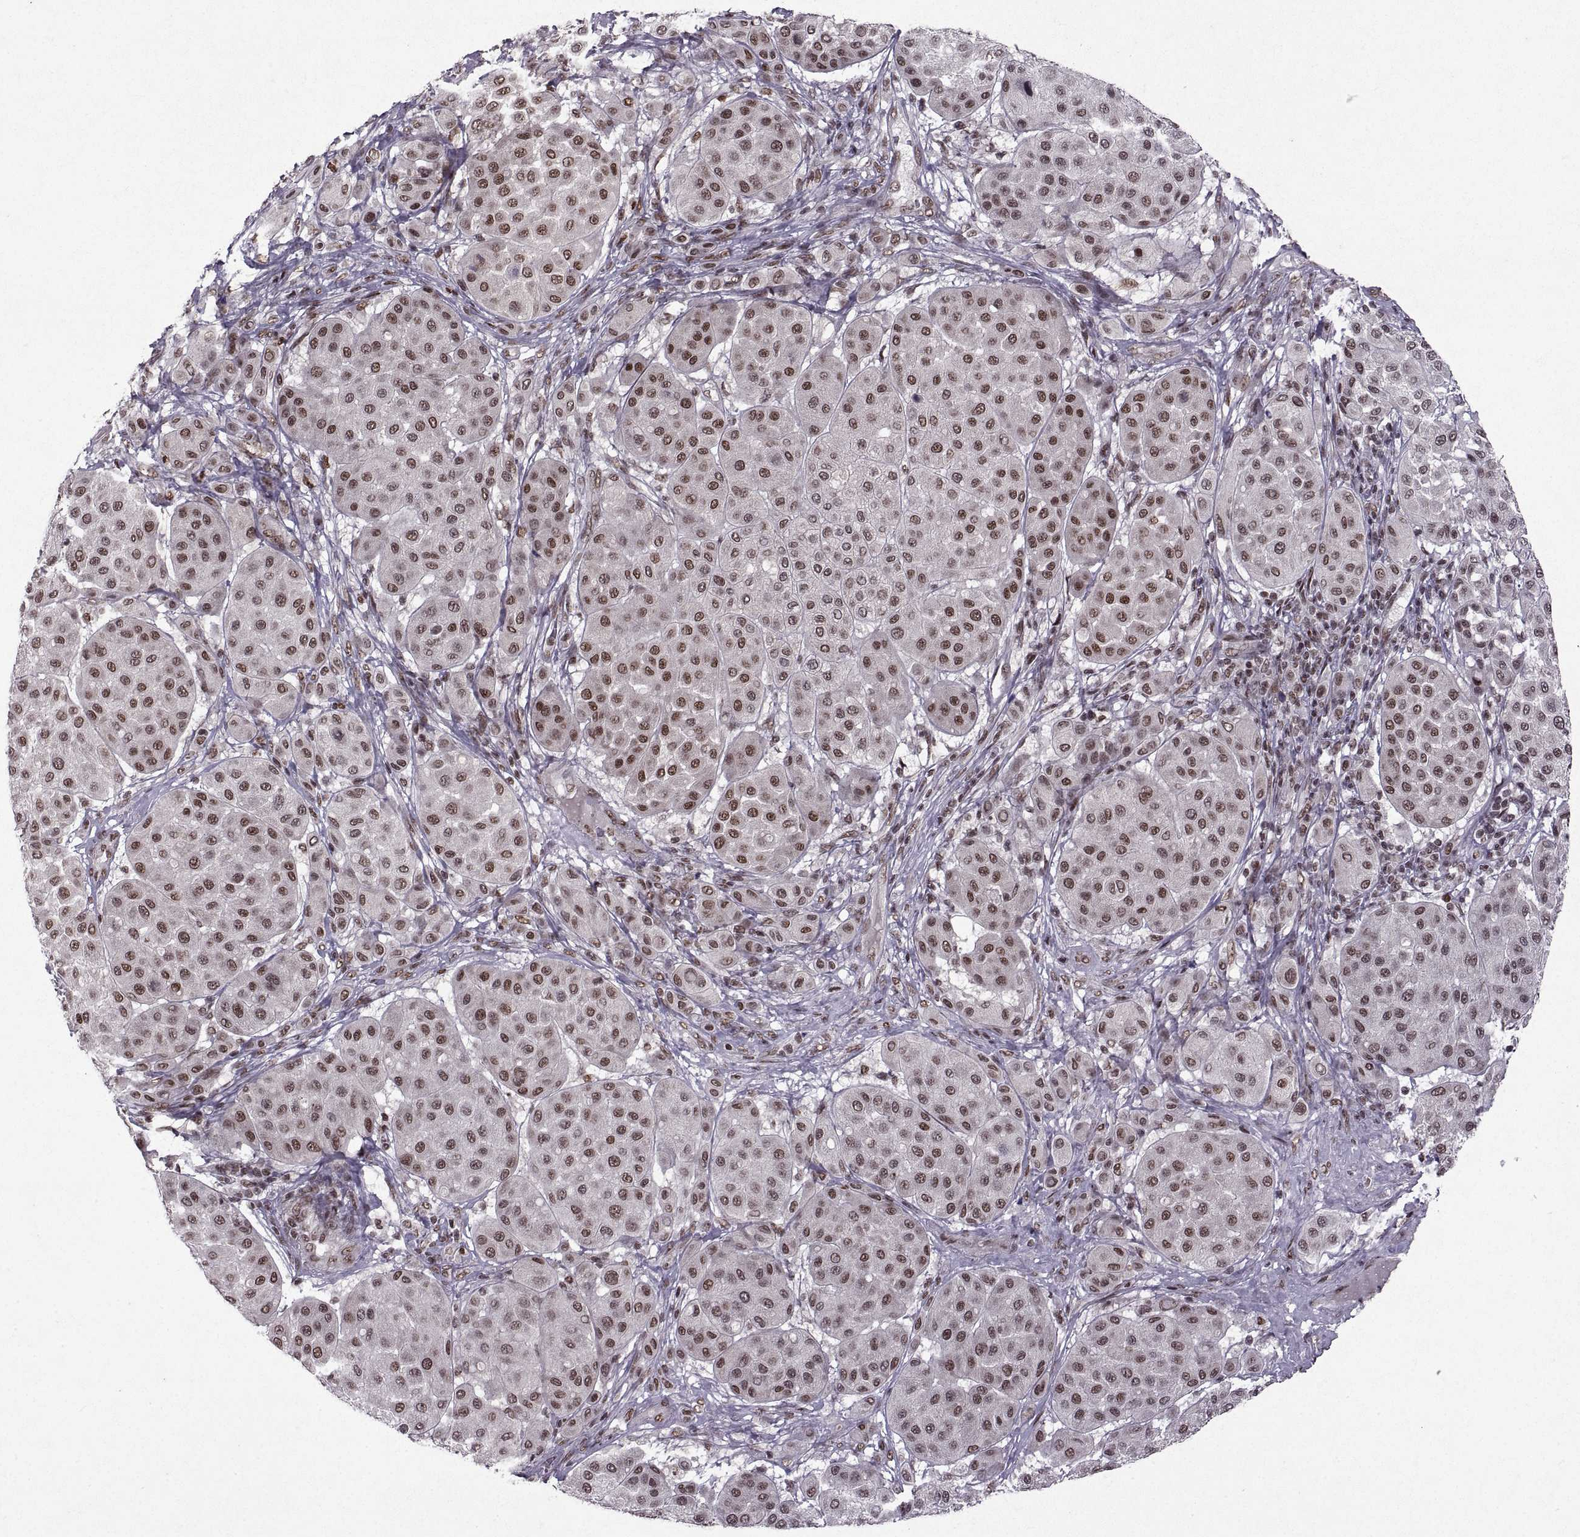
{"staining": {"intensity": "strong", "quantity": ">75%", "location": "nuclear"}, "tissue": "melanoma", "cell_type": "Tumor cells", "image_type": "cancer", "snomed": [{"axis": "morphology", "description": "Malignant melanoma, Metastatic site"}, {"axis": "topography", "description": "Smooth muscle"}], "caption": "The photomicrograph demonstrates staining of melanoma, revealing strong nuclear protein positivity (brown color) within tumor cells.", "gene": "MT1E", "patient": {"sex": "male", "age": 41}}